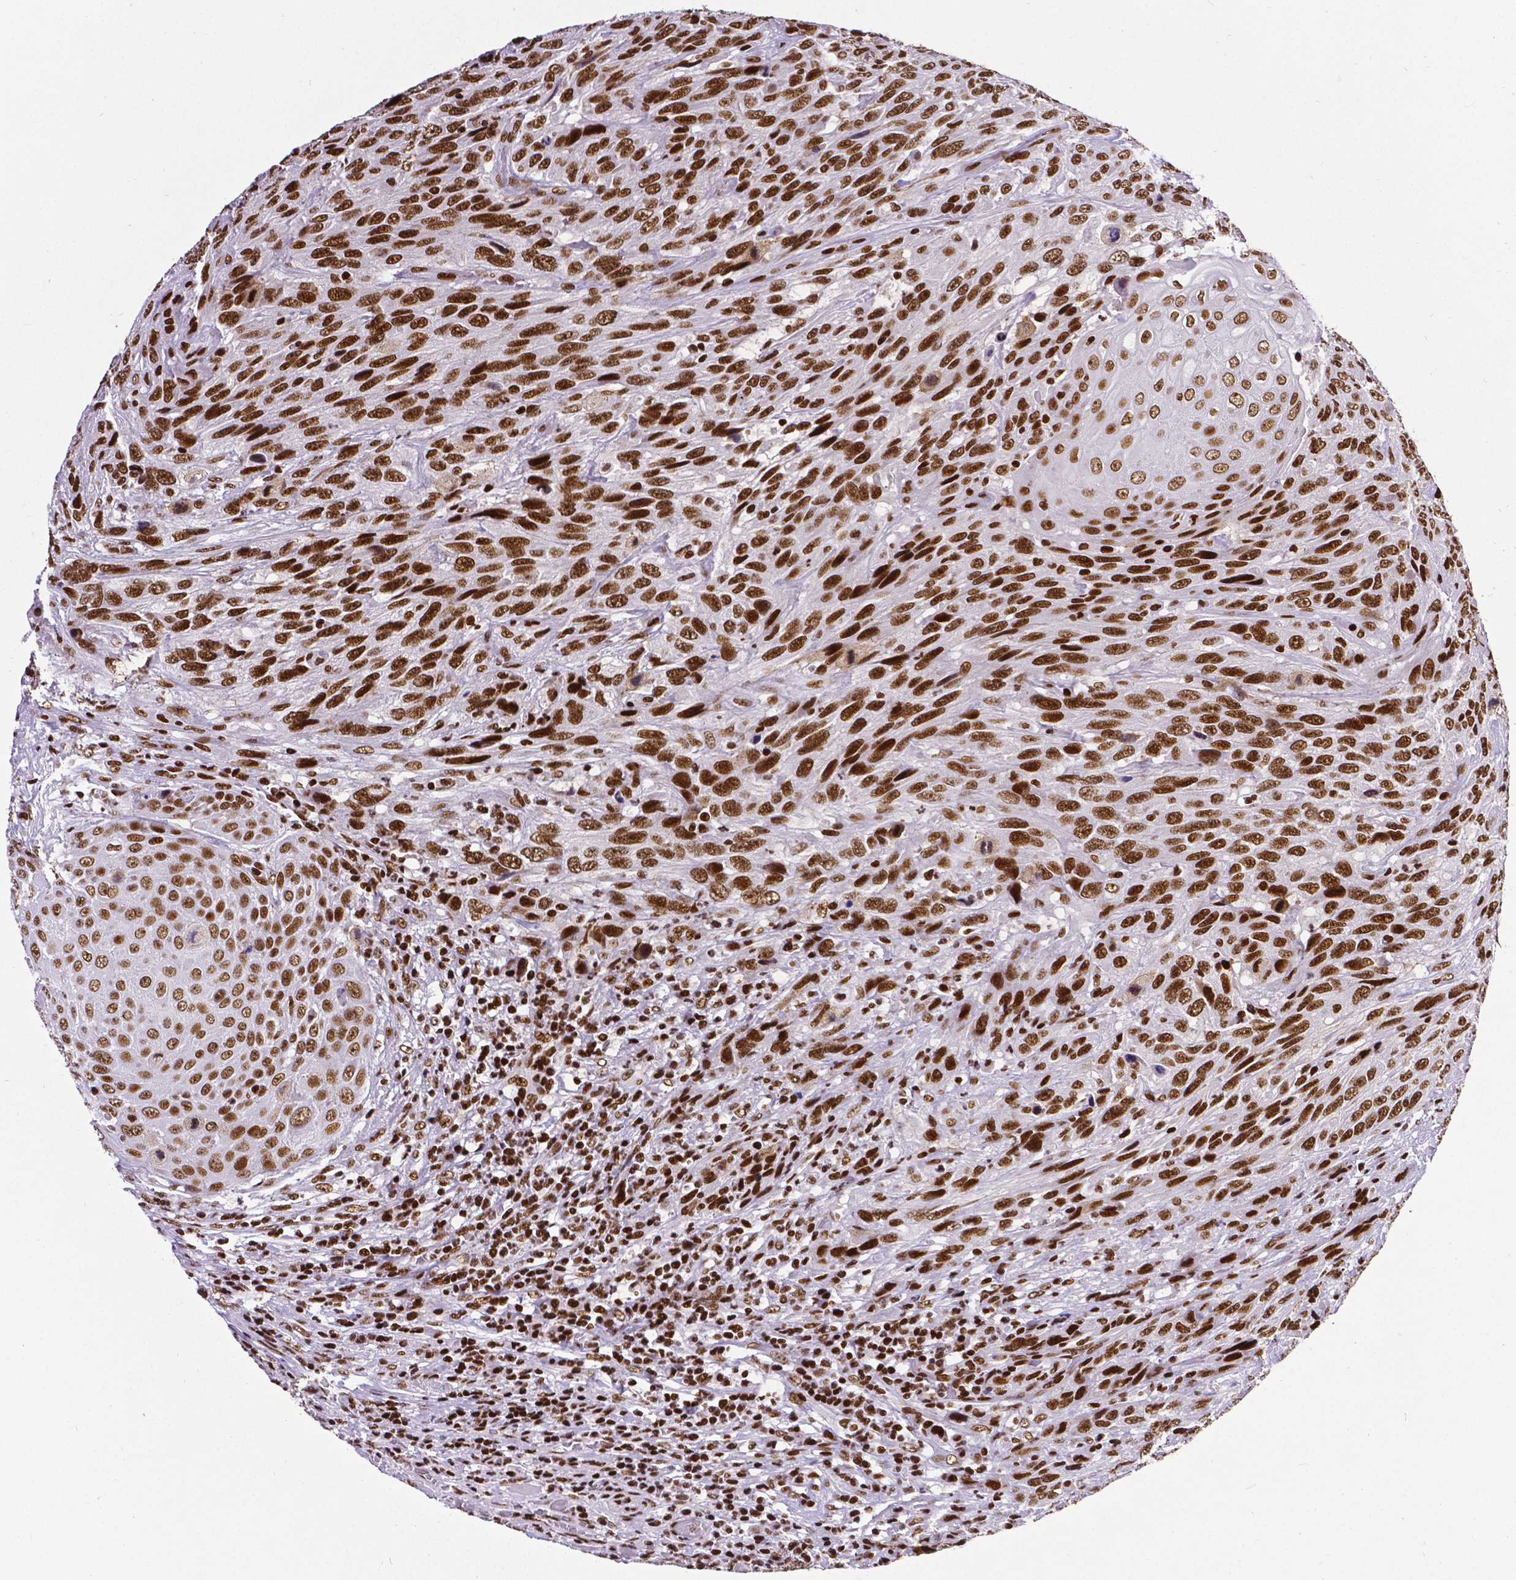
{"staining": {"intensity": "strong", "quantity": ">75%", "location": "nuclear"}, "tissue": "urothelial cancer", "cell_type": "Tumor cells", "image_type": "cancer", "snomed": [{"axis": "morphology", "description": "Urothelial carcinoma, High grade"}, {"axis": "topography", "description": "Urinary bladder"}], "caption": "Human urothelial cancer stained with a protein marker shows strong staining in tumor cells.", "gene": "CTCF", "patient": {"sex": "female", "age": 70}}